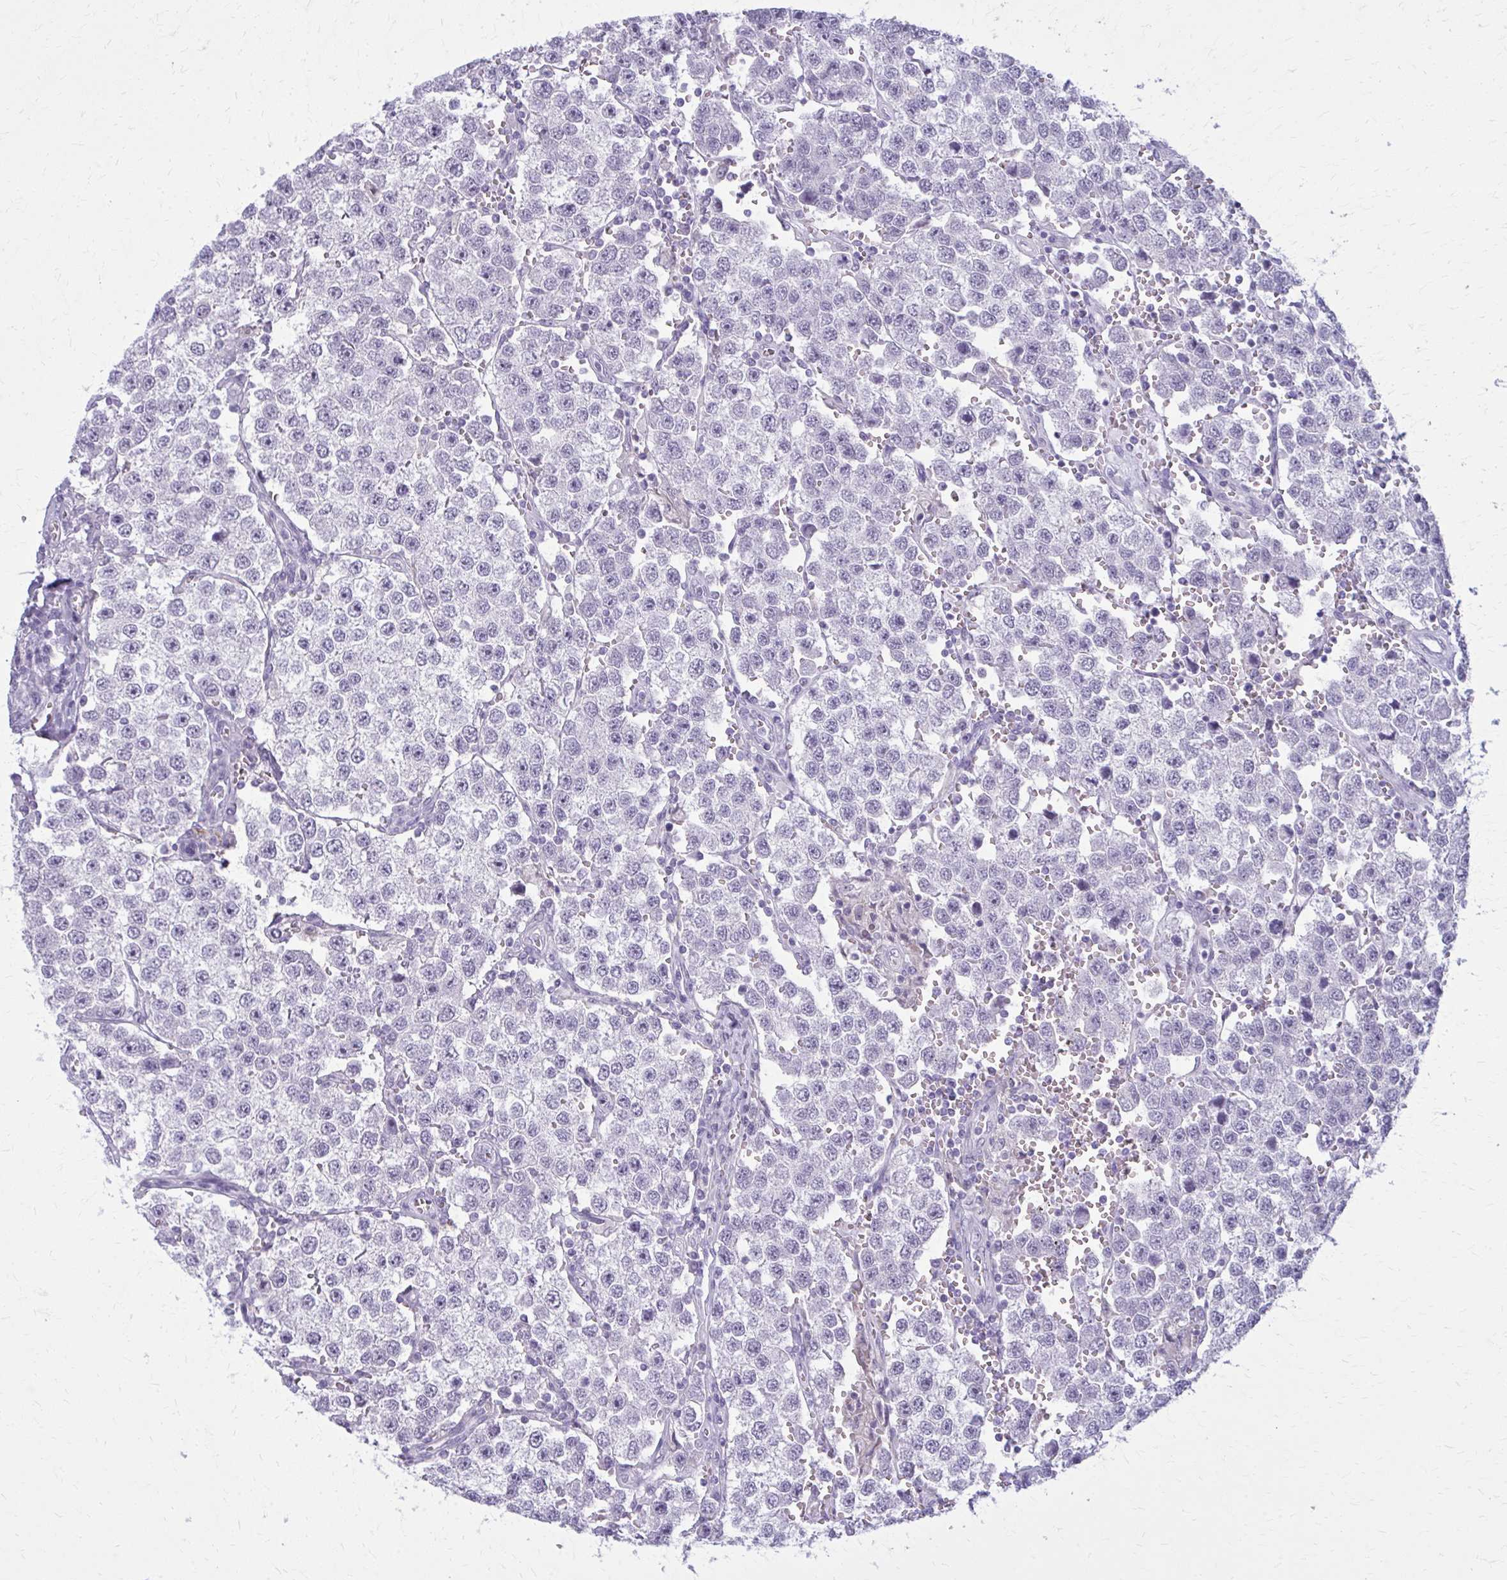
{"staining": {"intensity": "negative", "quantity": "none", "location": "none"}, "tissue": "testis cancer", "cell_type": "Tumor cells", "image_type": "cancer", "snomed": [{"axis": "morphology", "description": "Seminoma, NOS"}, {"axis": "topography", "description": "Testis"}], "caption": "High power microscopy image of an IHC histopathology image of testis cancer (seminoma), revealing no significant expression in tumor cells. Nuclei are stained in blue.", "gene": "CARD9", "patient": {"sex": "male", "age": 37}}